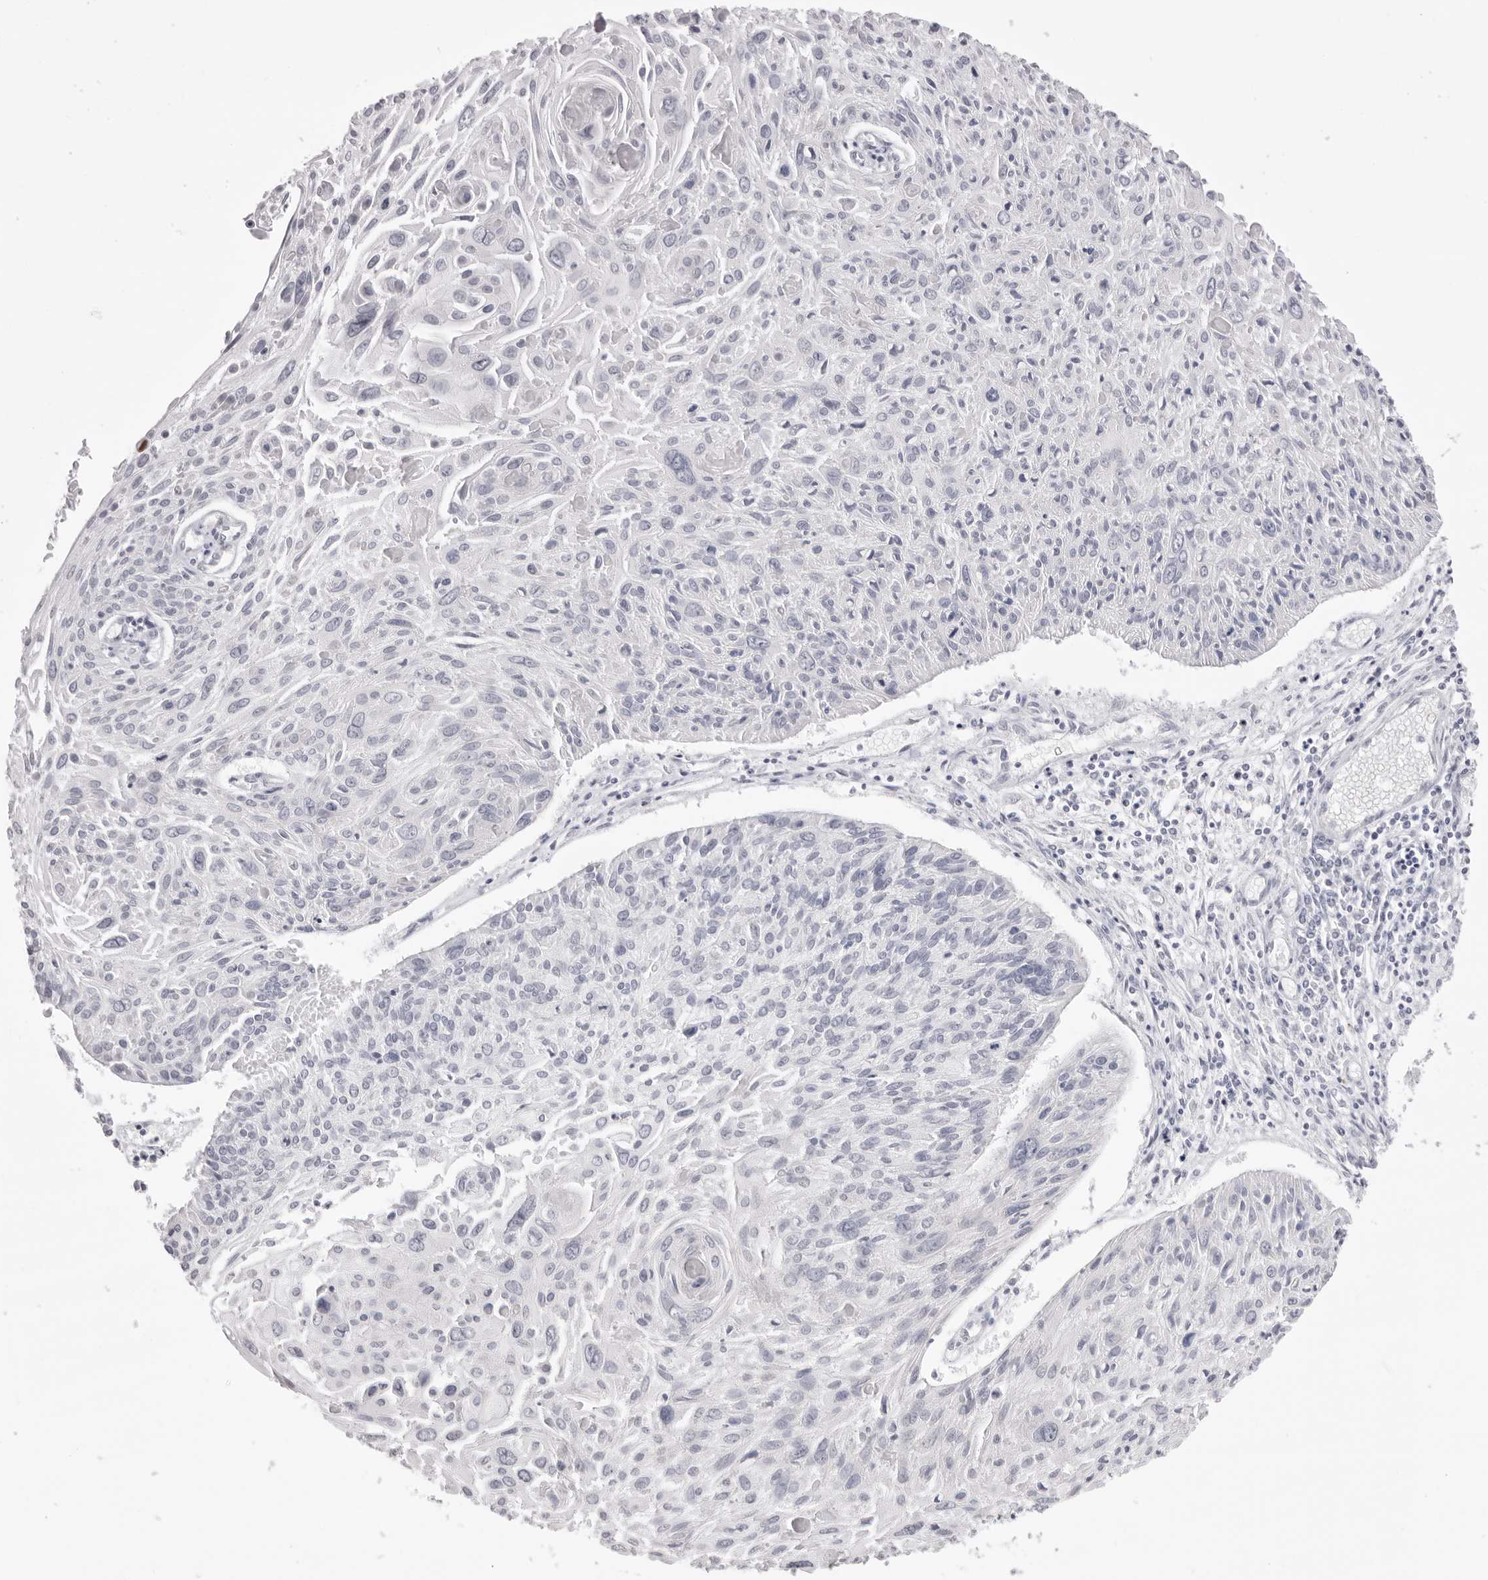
{"staining": {"intensity": "negative", "quantity": "none", "location": "none"}, "tissue": "cervical cancer", "cell_type": "Tumor cells", "image_type": "cancer", "snomed": [{"axis": "morphology", "description": "Squamous cell carcinoma, NOS"}, {"axis": "topography", "description": "Cervix"}], "caption": "Image shows no protein positivity in tumor cells of cervical cancer (squamous cell carcinoma) tissue.", "gene": "MAFK", "patient": {"sex": "female", "age": 51}}